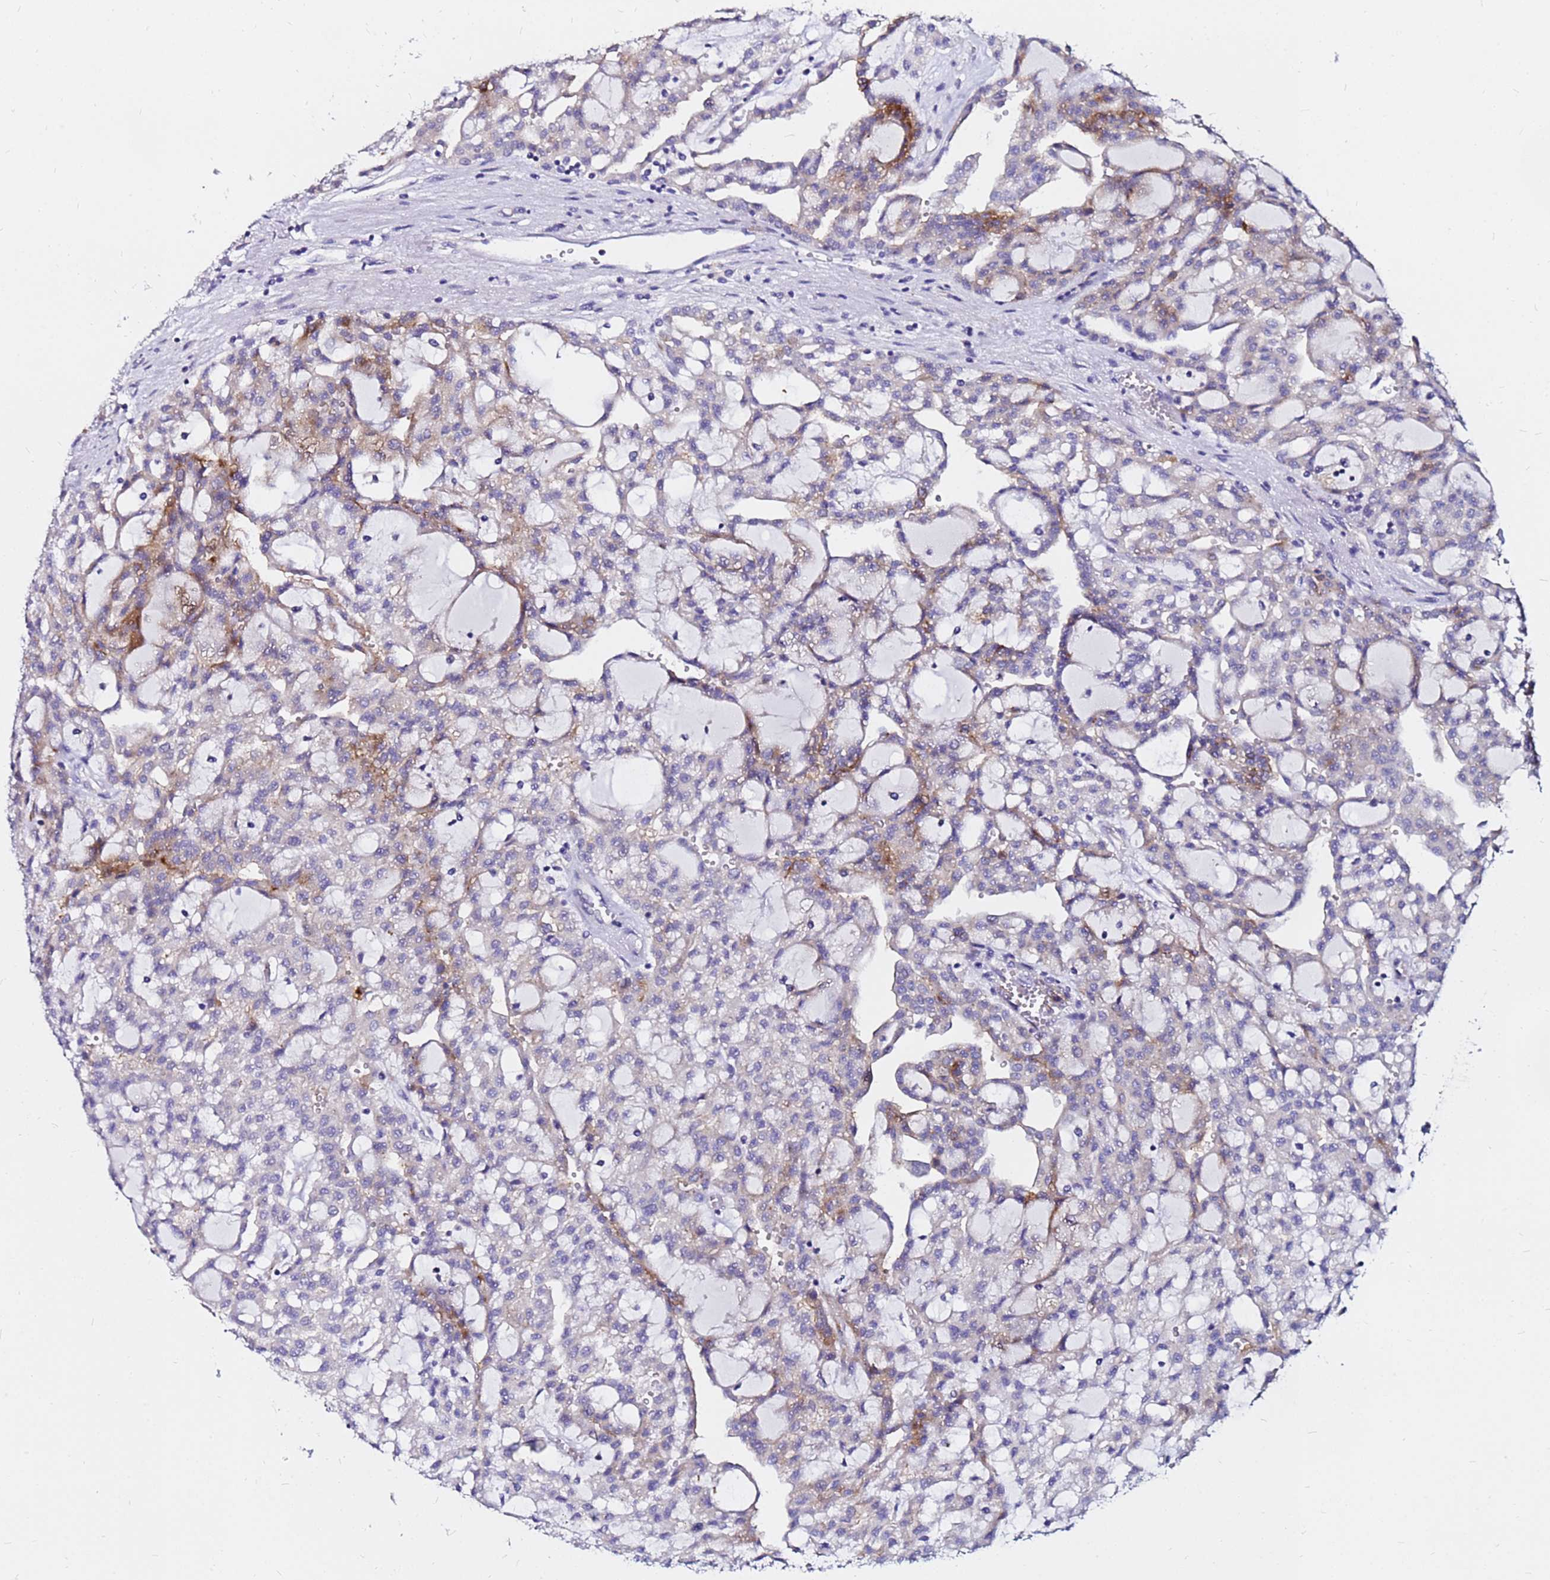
{"staining": {"intensity": "moderate", "quantity": "<25%", "location": "cytoplasmic/membranous"}, "tissue": "renal cancer", "cell_type": "Tumor cells", "image_type": "cancer", "snomed": [{"axis": "morphology", "description": "Adenocarcinoma, NOS"}, {"axis": "topography", "description": "Kidney"}], "caption": "This is a histology image of immunohistochemistry (IHC) staining of adenocarcinoma (renal), which shows moderate expression in the cytoplasmic/membranous of tumor cells.", "gene": "TUBA8", "patient": {"sex": "male", "age": 63}}